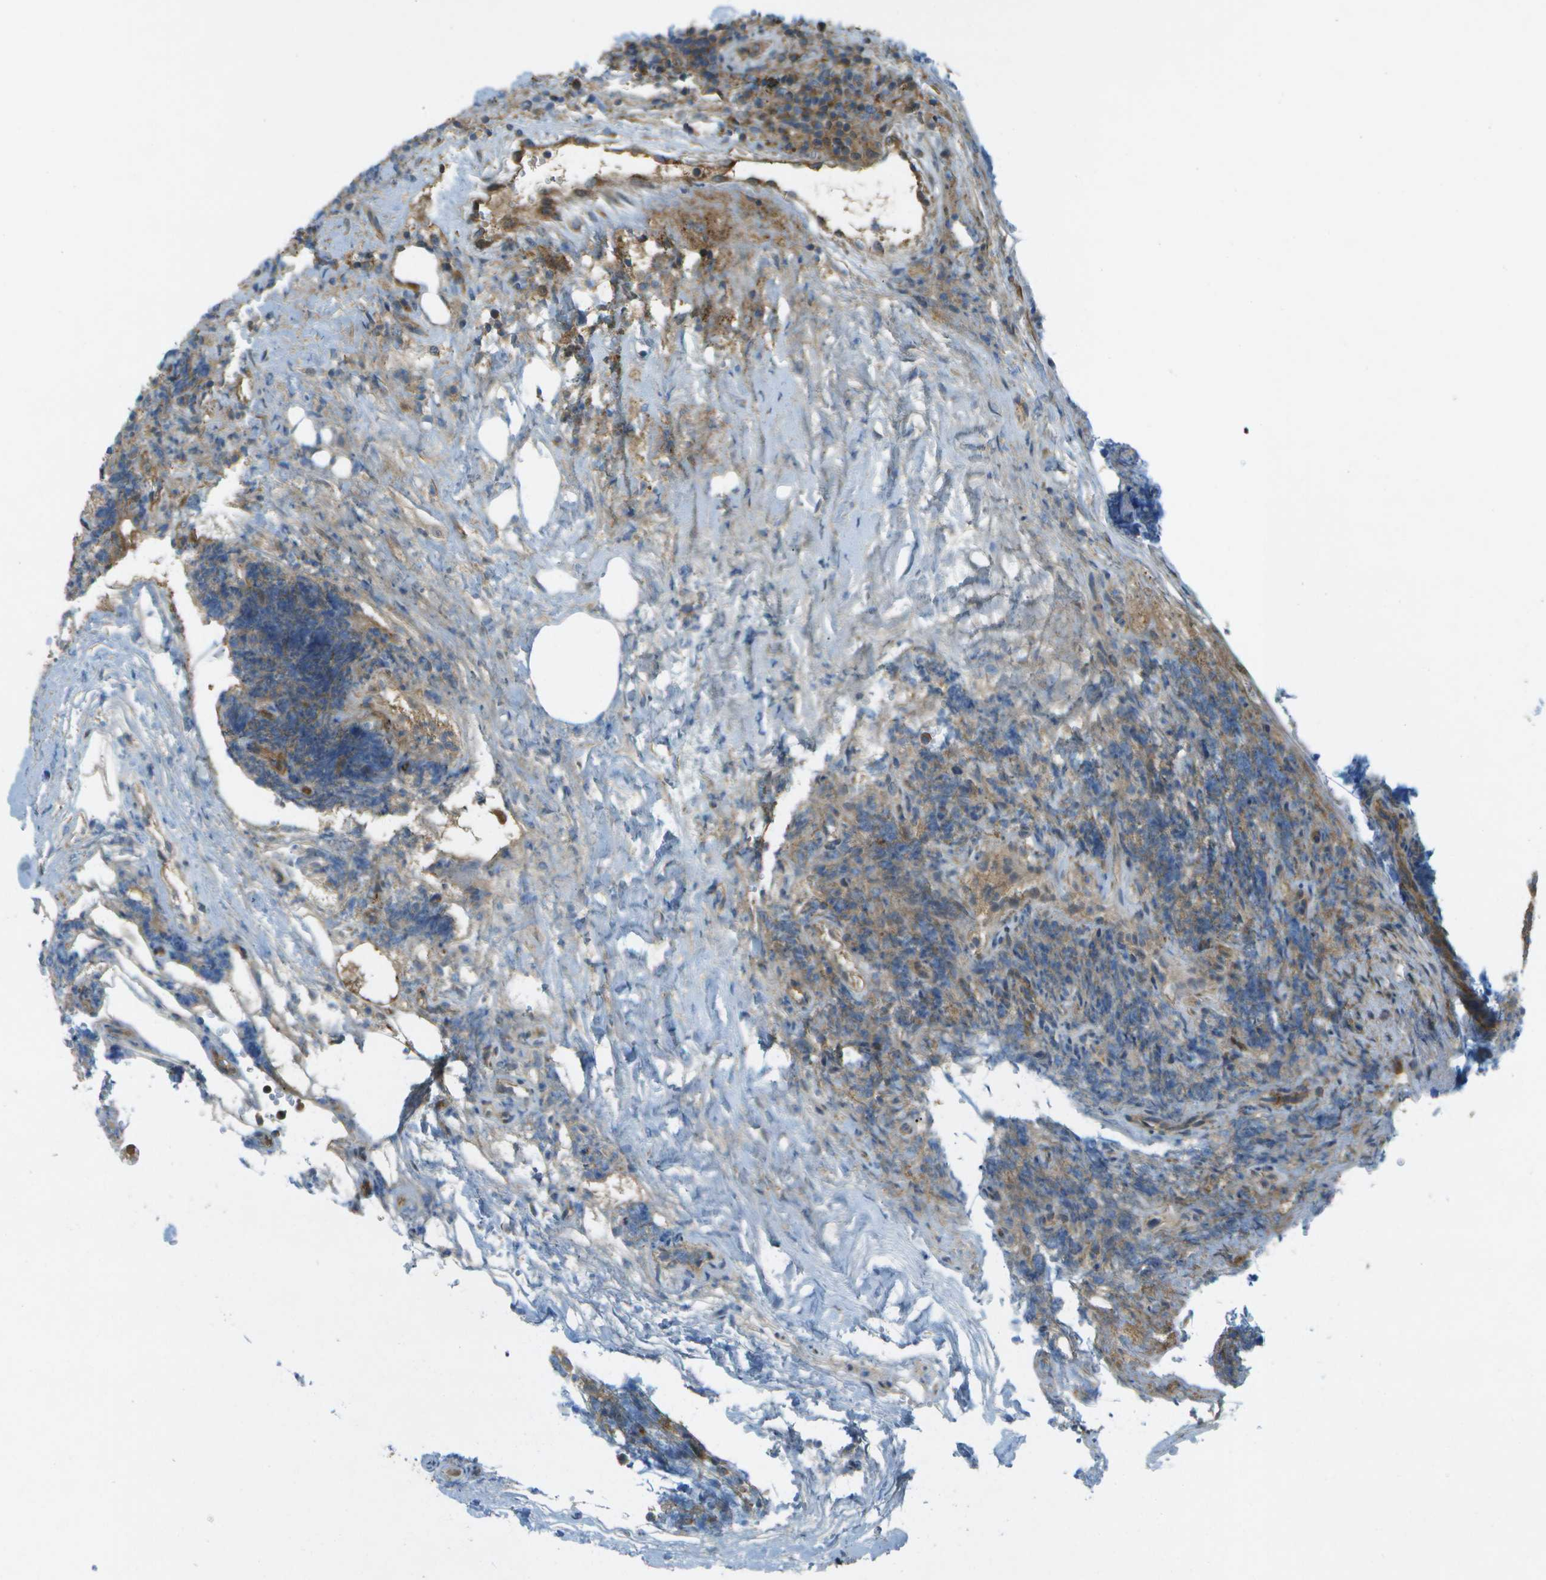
{"staining": {"intensity": "moderate", "quantity": "<25%", "location": "cytoplasmic/membranous"}, "tissue": "lymphoma", "cell_type": "Tumor cells", "image_type": "cancer", "snomed": [{"axis": "morphology", "description": "Malignant lymphoma, non-Hodgkin's type, High grade"}, {"axis": "topography", "description": "Lymph node"}], "caption": "Approximately <25% of tumor cells in lymphoma display moderate cytoplasmic/membranous protein positivity as visualized by brown immunohistochemical staining.", "gene": "WNK2", "patient": {"sex": "female", "age": 76}}